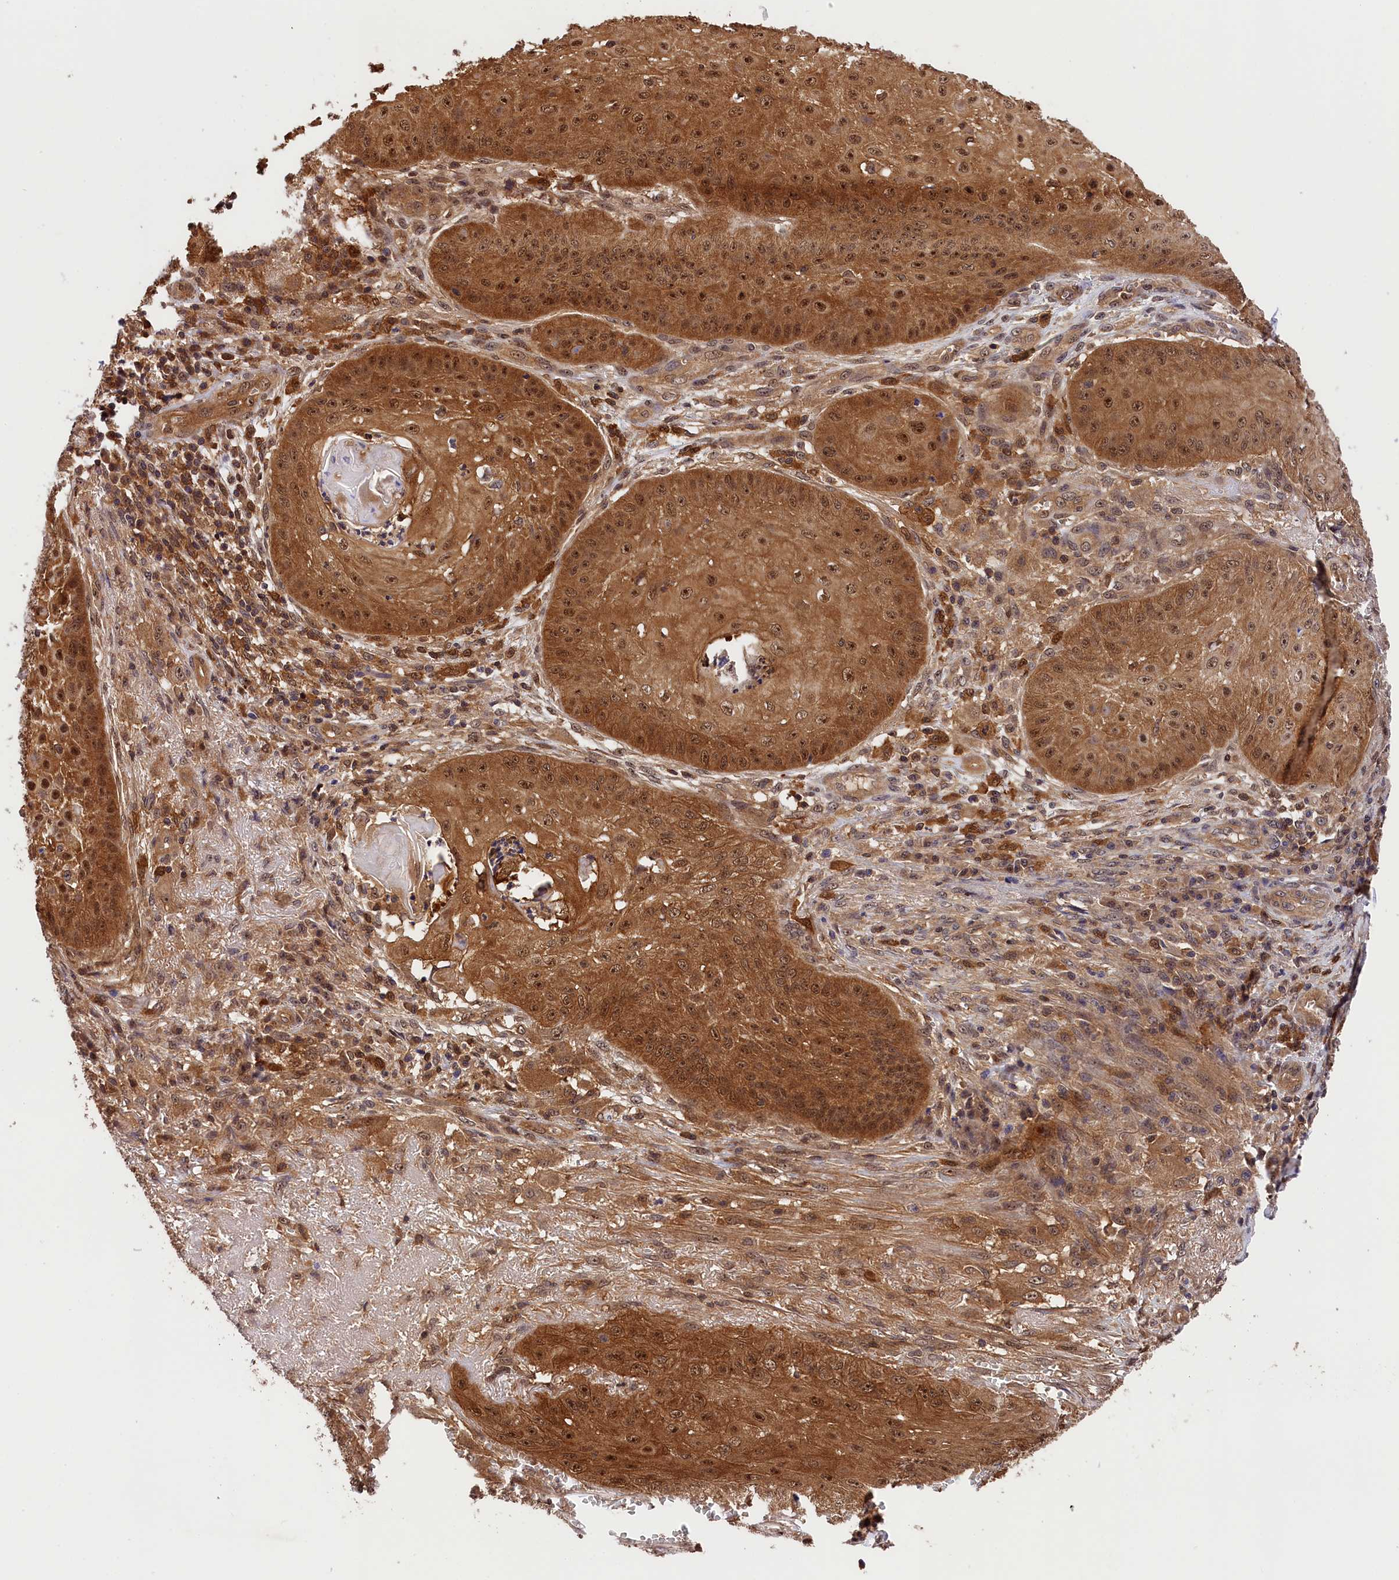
{"staining": {"intensity": "moderate", "quantity": ">75%", "location": "cytoplasmic/membranous,nuclear"}, "tissue": "skin cancer", "cell_type": "Tumor cells", "image_type": "cancer", "snomed": [{"axis": "morphology", "description": "Squamous cell carcinoma, NOS"}, {"axis": "topography", "description": "Skin"}], "caption": "Squamous cell carcinoma (skin) stained with DAB immunohistochemistry (IHC) displays medium levels of moderate cytoplasmic/membranous and nuclear staining in about >75% of tumor cells.", "gene": "EIF6", "patient": {"sex": "male", "age": 70}}